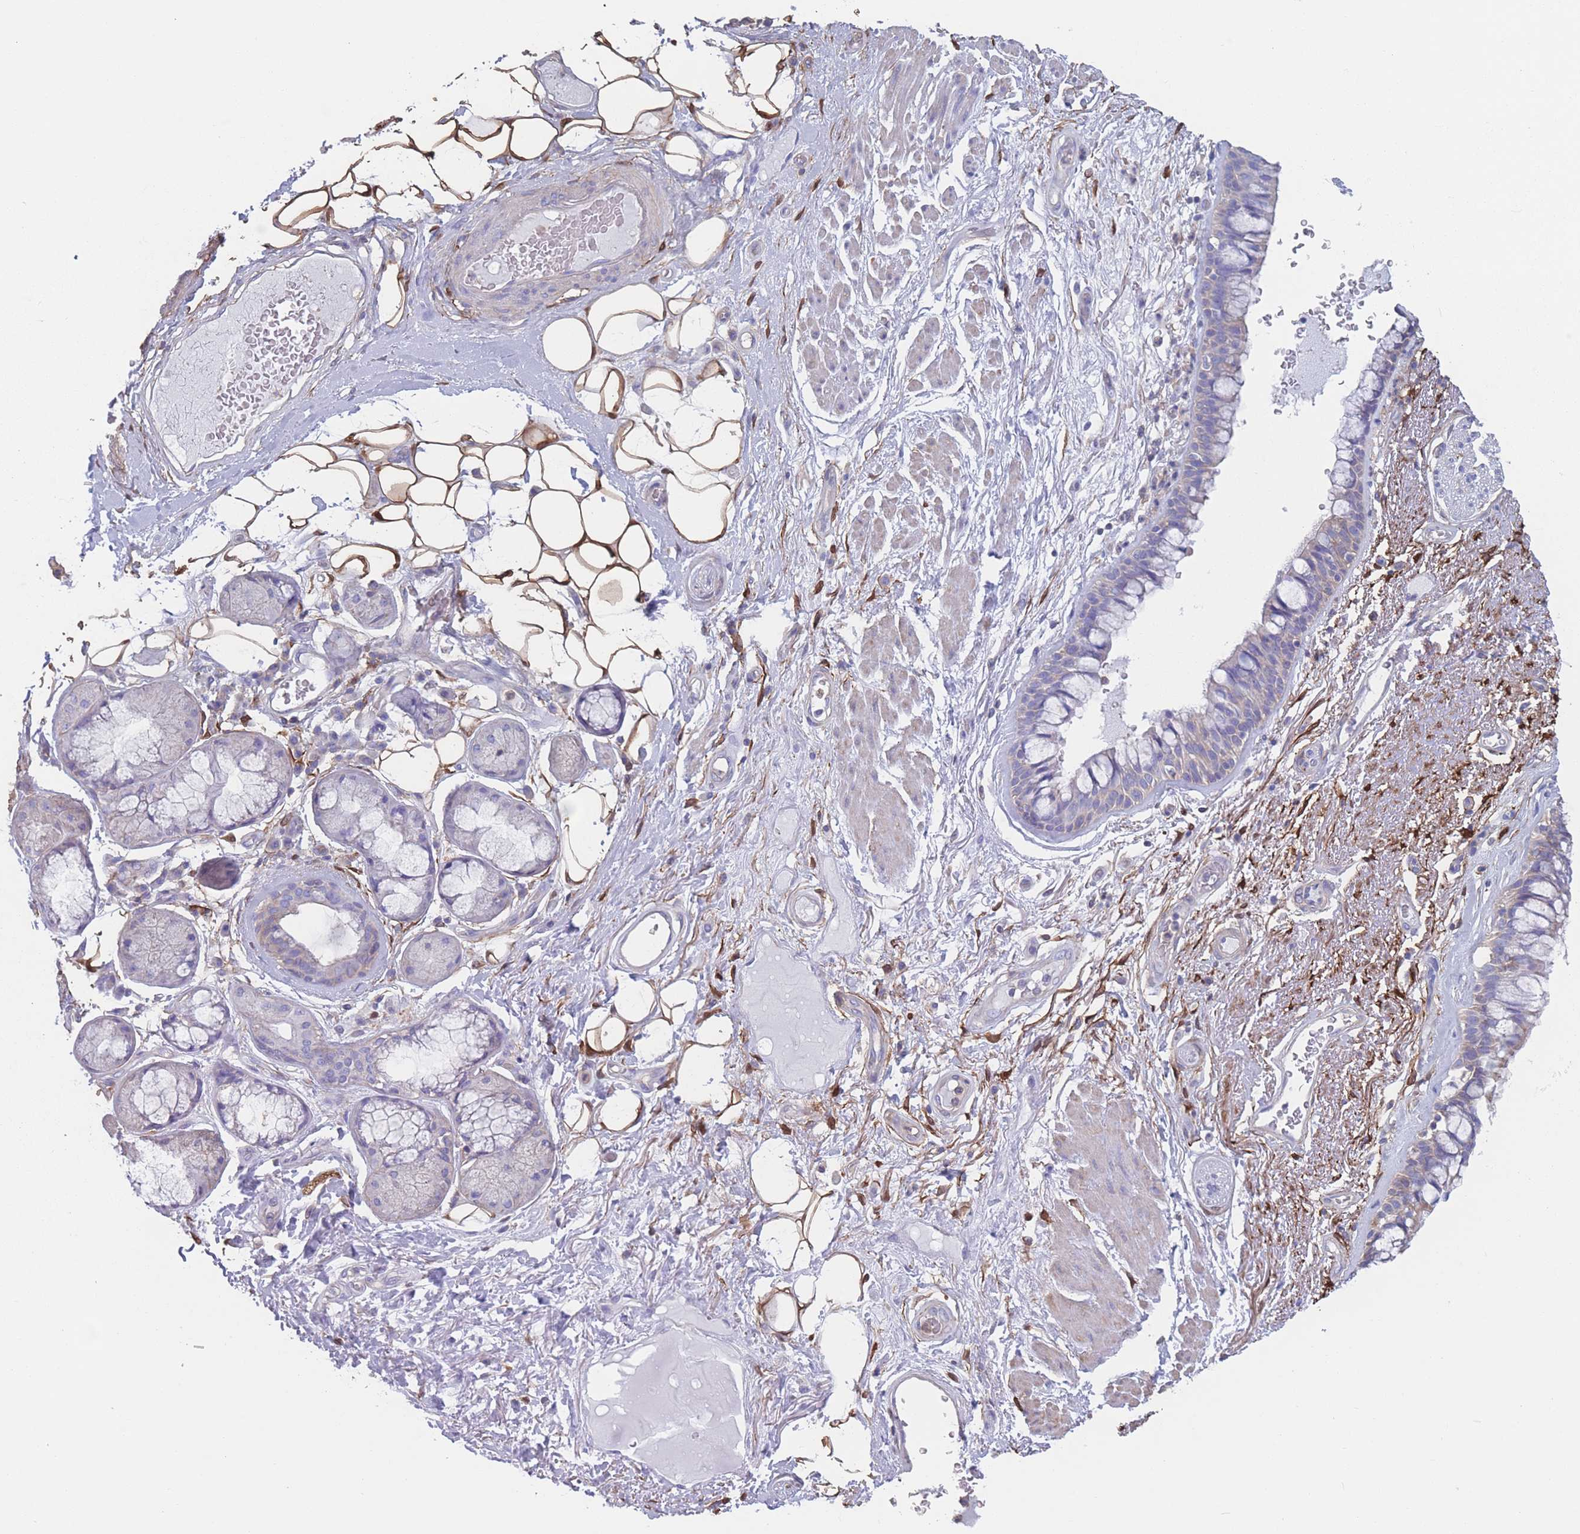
{"staining": {"intensity": "negative", "quantity": "none", "location": "none"}, "tissue": "bronchus", "cell_type": "Respiratory epithelial cells", "image_type": "normal", "snomed": [{"axis": "morphology", "description": "Normal tissue, NOS"}, {"axis": "morphology", "description": "Squamous cell carcinoma, NOS"}, {"axis": "topography", "description": "Lymph node"}, {"axis": "topography", "description": "Bronchus"}, {"axis": "topography", "description": "Lung"}], "caption": "Immunohistochemistry (IHC) micrograph of benign bronchus: bronchus stained with DAB (3,3'-diaminobenzidine) reveals no significant protein expression in respiratory epithelial cells.", "gene": "ADH1A", "patient": {"sex": "male", "age": 66}}